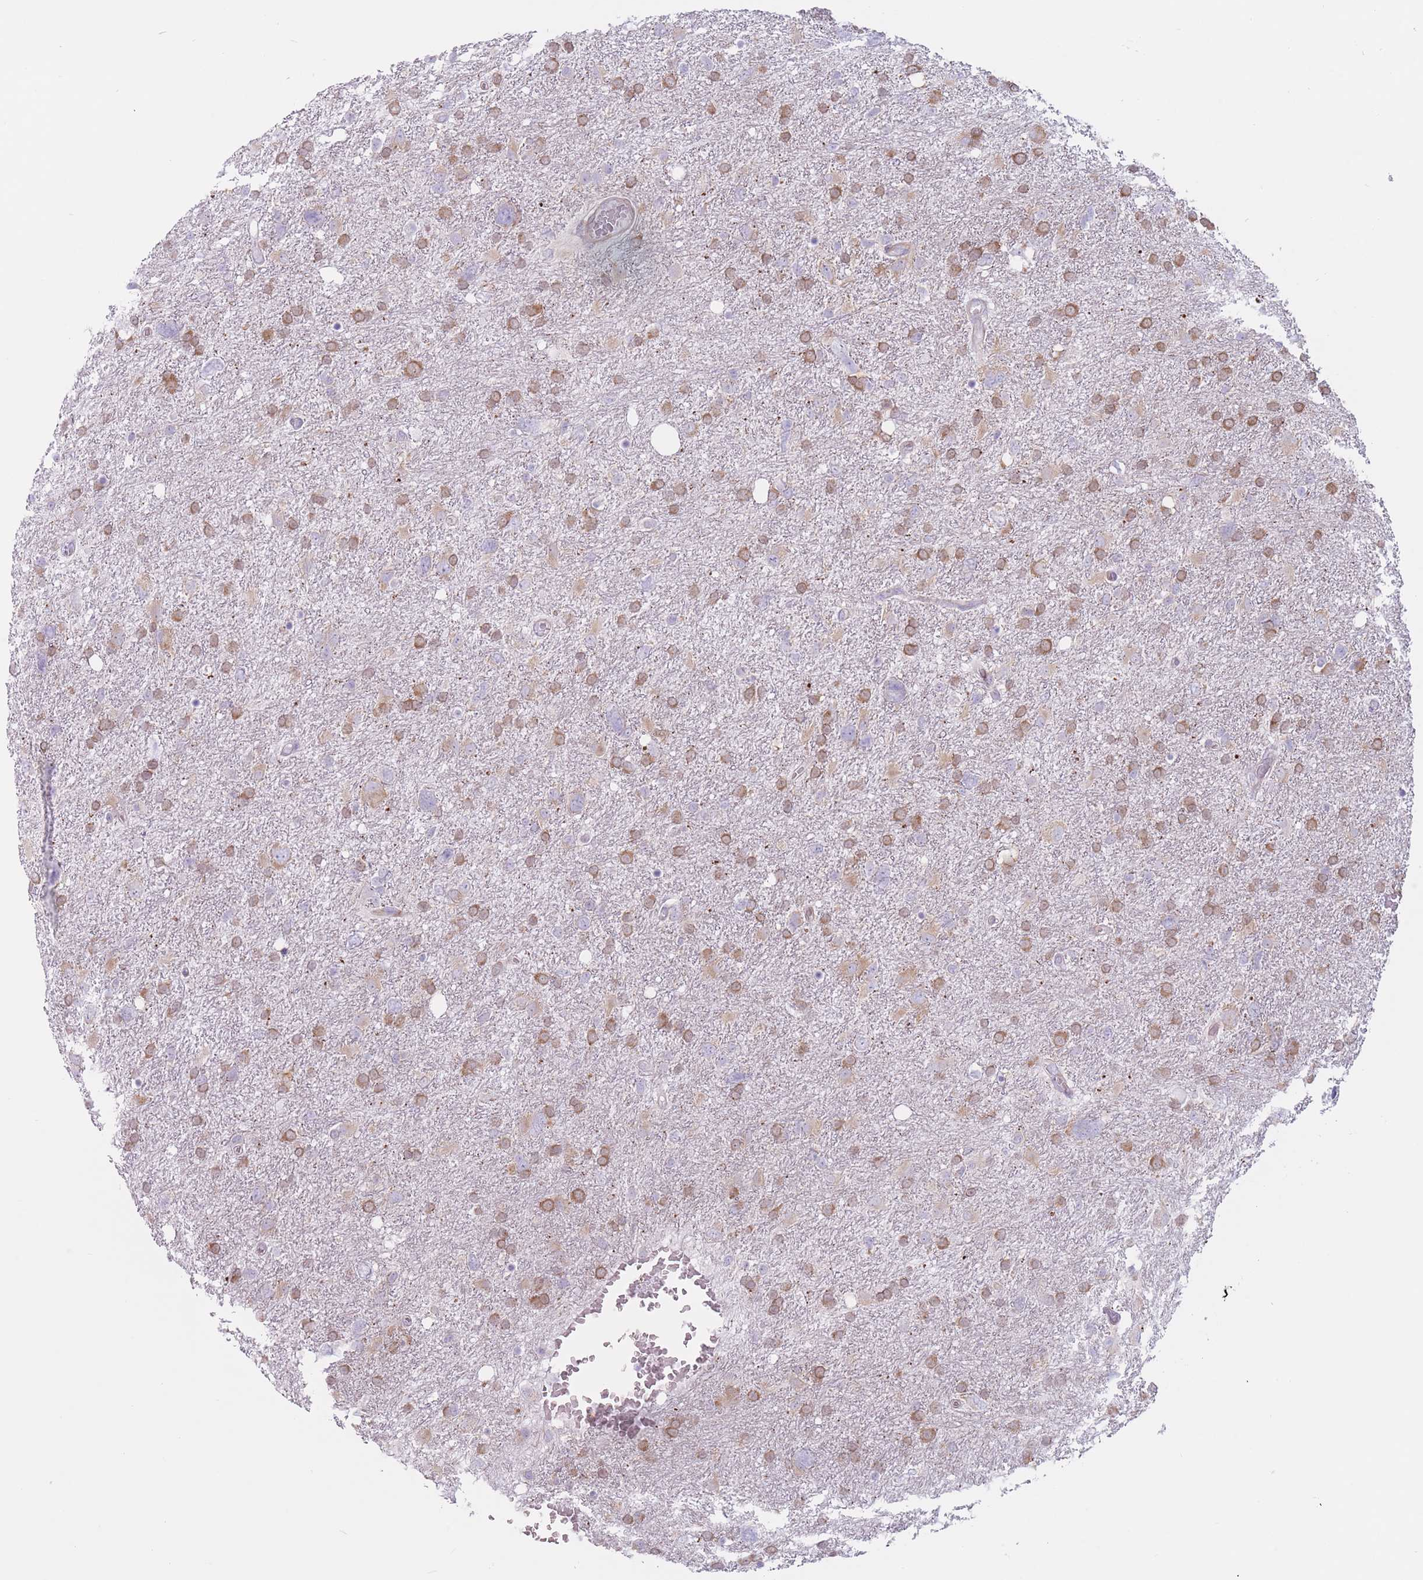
{"staining": {"intensity": "moderate", "quantity": "25%-75%", "location": "cytoplasmic/membranous"}, "tissue": "glioma", "cell_type": "Tumor cells", "image_type": "cancer", "snomed": [{"axis": "morphology", "description": "Glioma, malignant, High grade"}, {"axis": "topography", "description": "Brain"}], "caption": "Protein expression by immunohistochemistry exhibits moderate cytoplasmic/membranous staining in approximately 25%-75% of tumor cells in malignant glioma (high-grade).", "gene": "RPL18", "patient": {"sex": "male", "age": 61}}